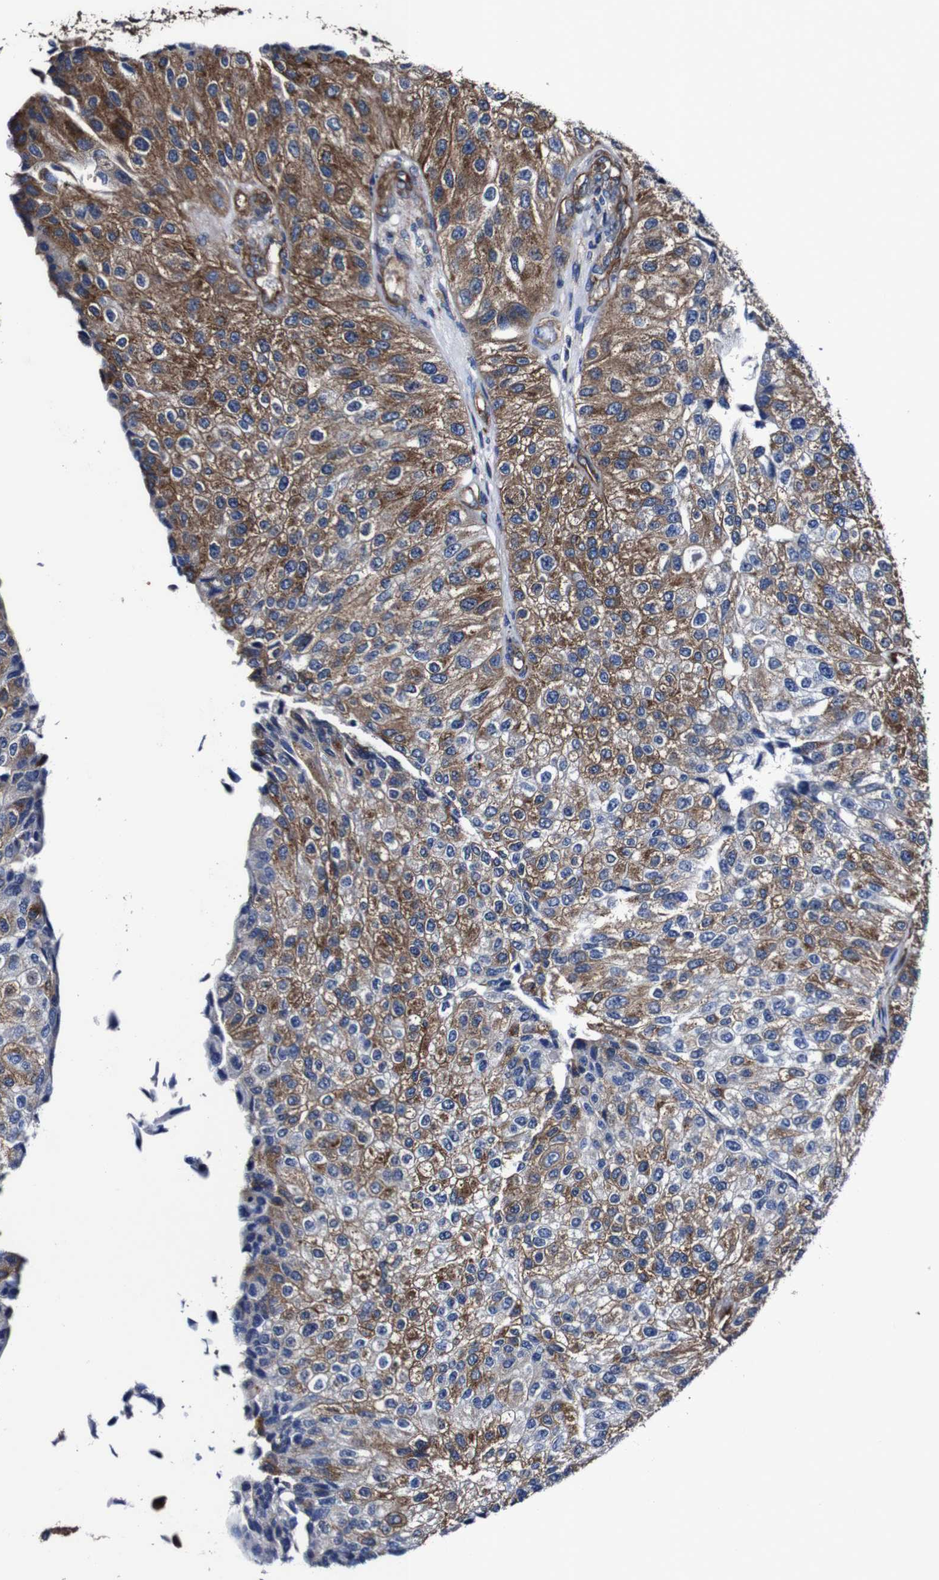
{"staining": {"intensity": "moderate", "quantity": ">75%", "location": "cytoplasmic/membranous"}, "tissue": "urothelial cancer", "cell_type": "Tumor cells", "image_type": "cancer", "snomed": [{"axis": "morphology", "description": "Urothelial carcinoma, High grade"}, {"axis": "topography", "description": "Kidney"}, {"axis": "topography", "description": "Urinary bladder"}], "caption": "Urothelial cancer stained with a brown dye shows moderate cytoplasmic/membranous positive positivity in approximately >75% of tumor cells.", "gene": "CSF1R", "patient": {"sex": "male", "age": 77}}